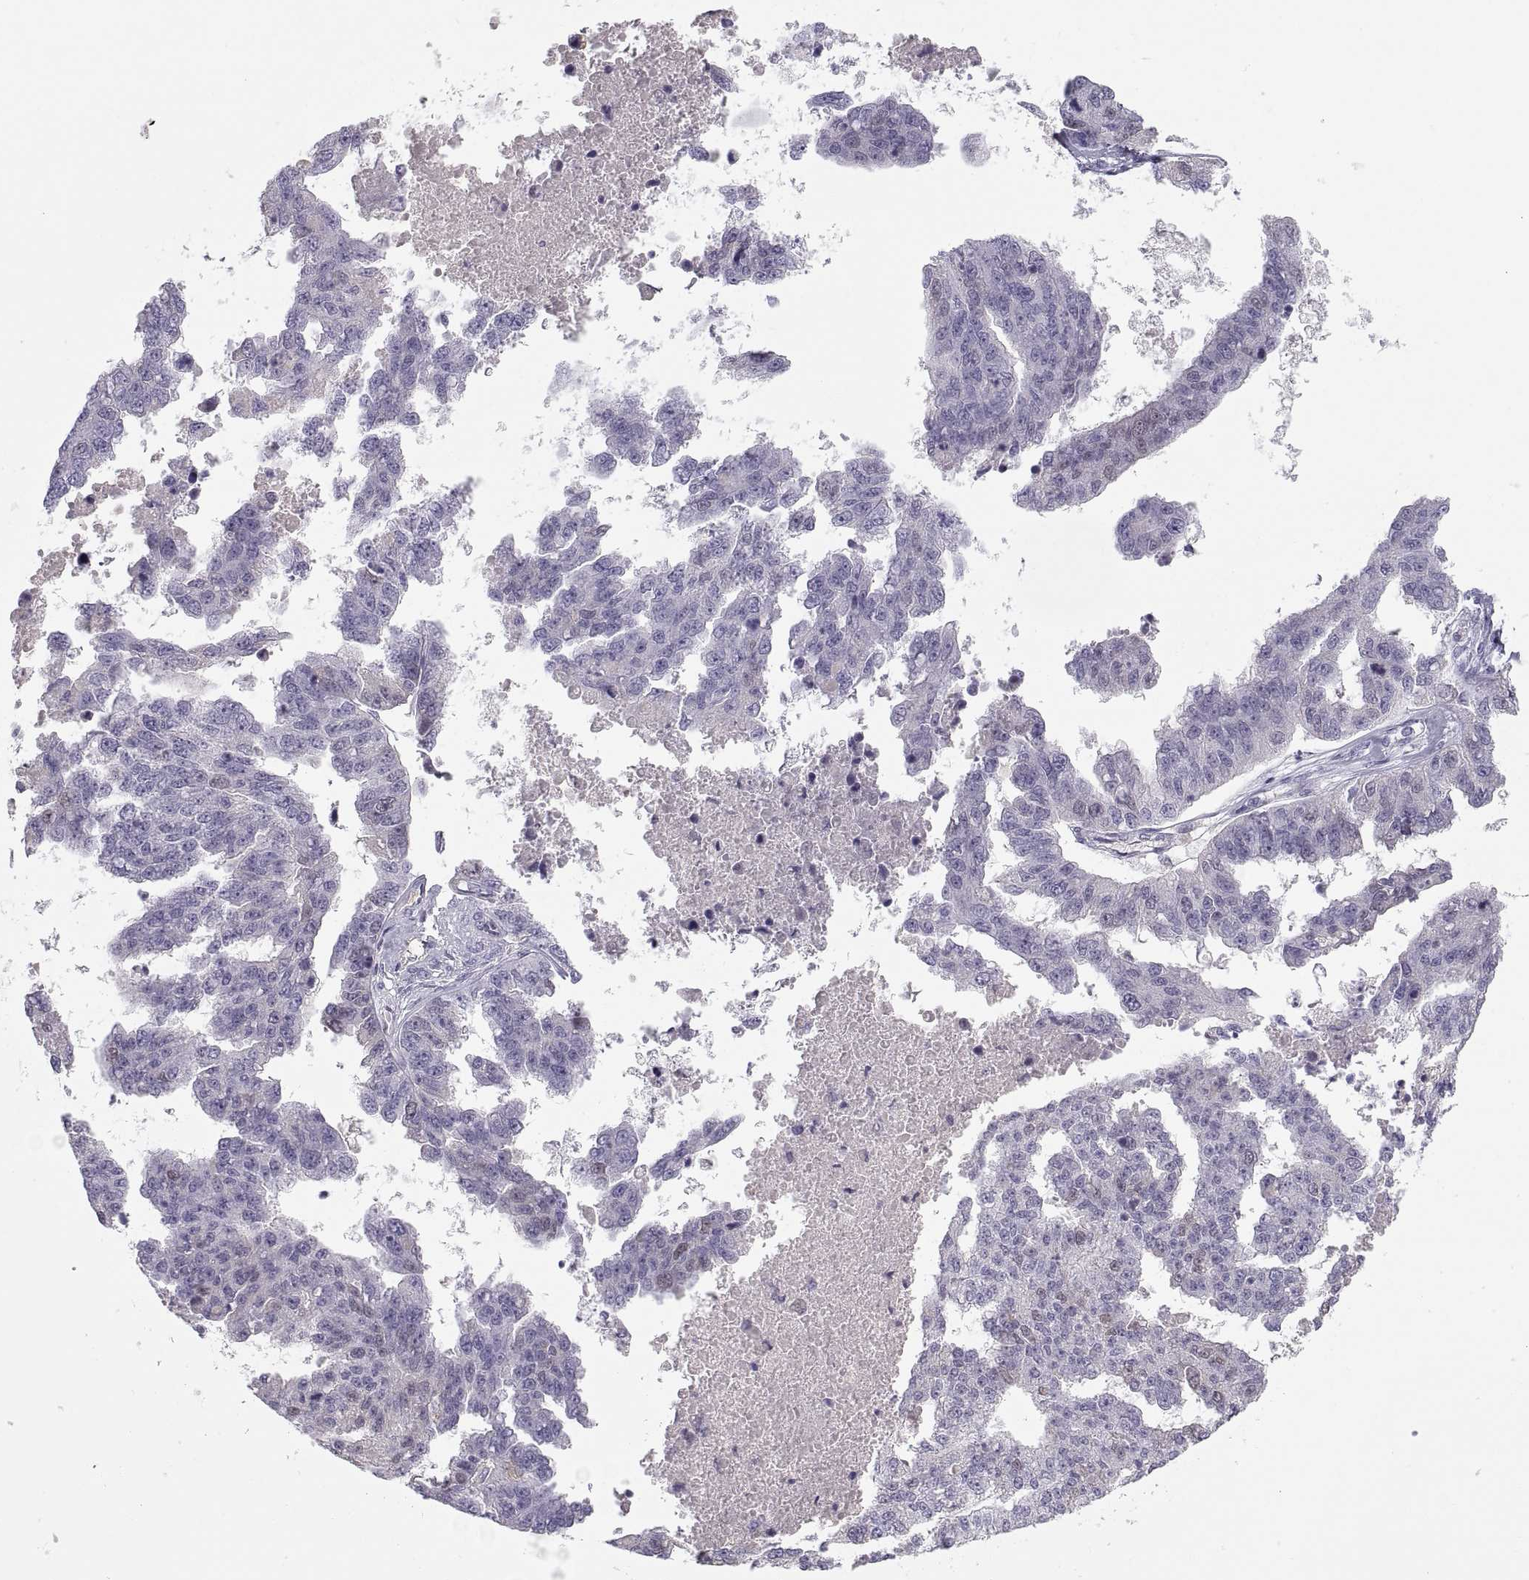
{"staining": {"intensity": "weak", "quantity": "<25%", "location": "cytoplasmic/membranous"}, "tissue": "ovarian cancer", "cell_type": "Tumor cells", "image_type": "cancer", "snomed": [{"axis": "morphology", "description": "Cystadenocarcinoma, serous, NOS"}, {"axis": "topography", "description": "Ovary"}], "caption": "Immunohistochemical staining of human ovarian cancer reveals no significant positivity in tumor cells.", "gene": "MAGEB2", "patient": {"sex": "female", "age": 58}}